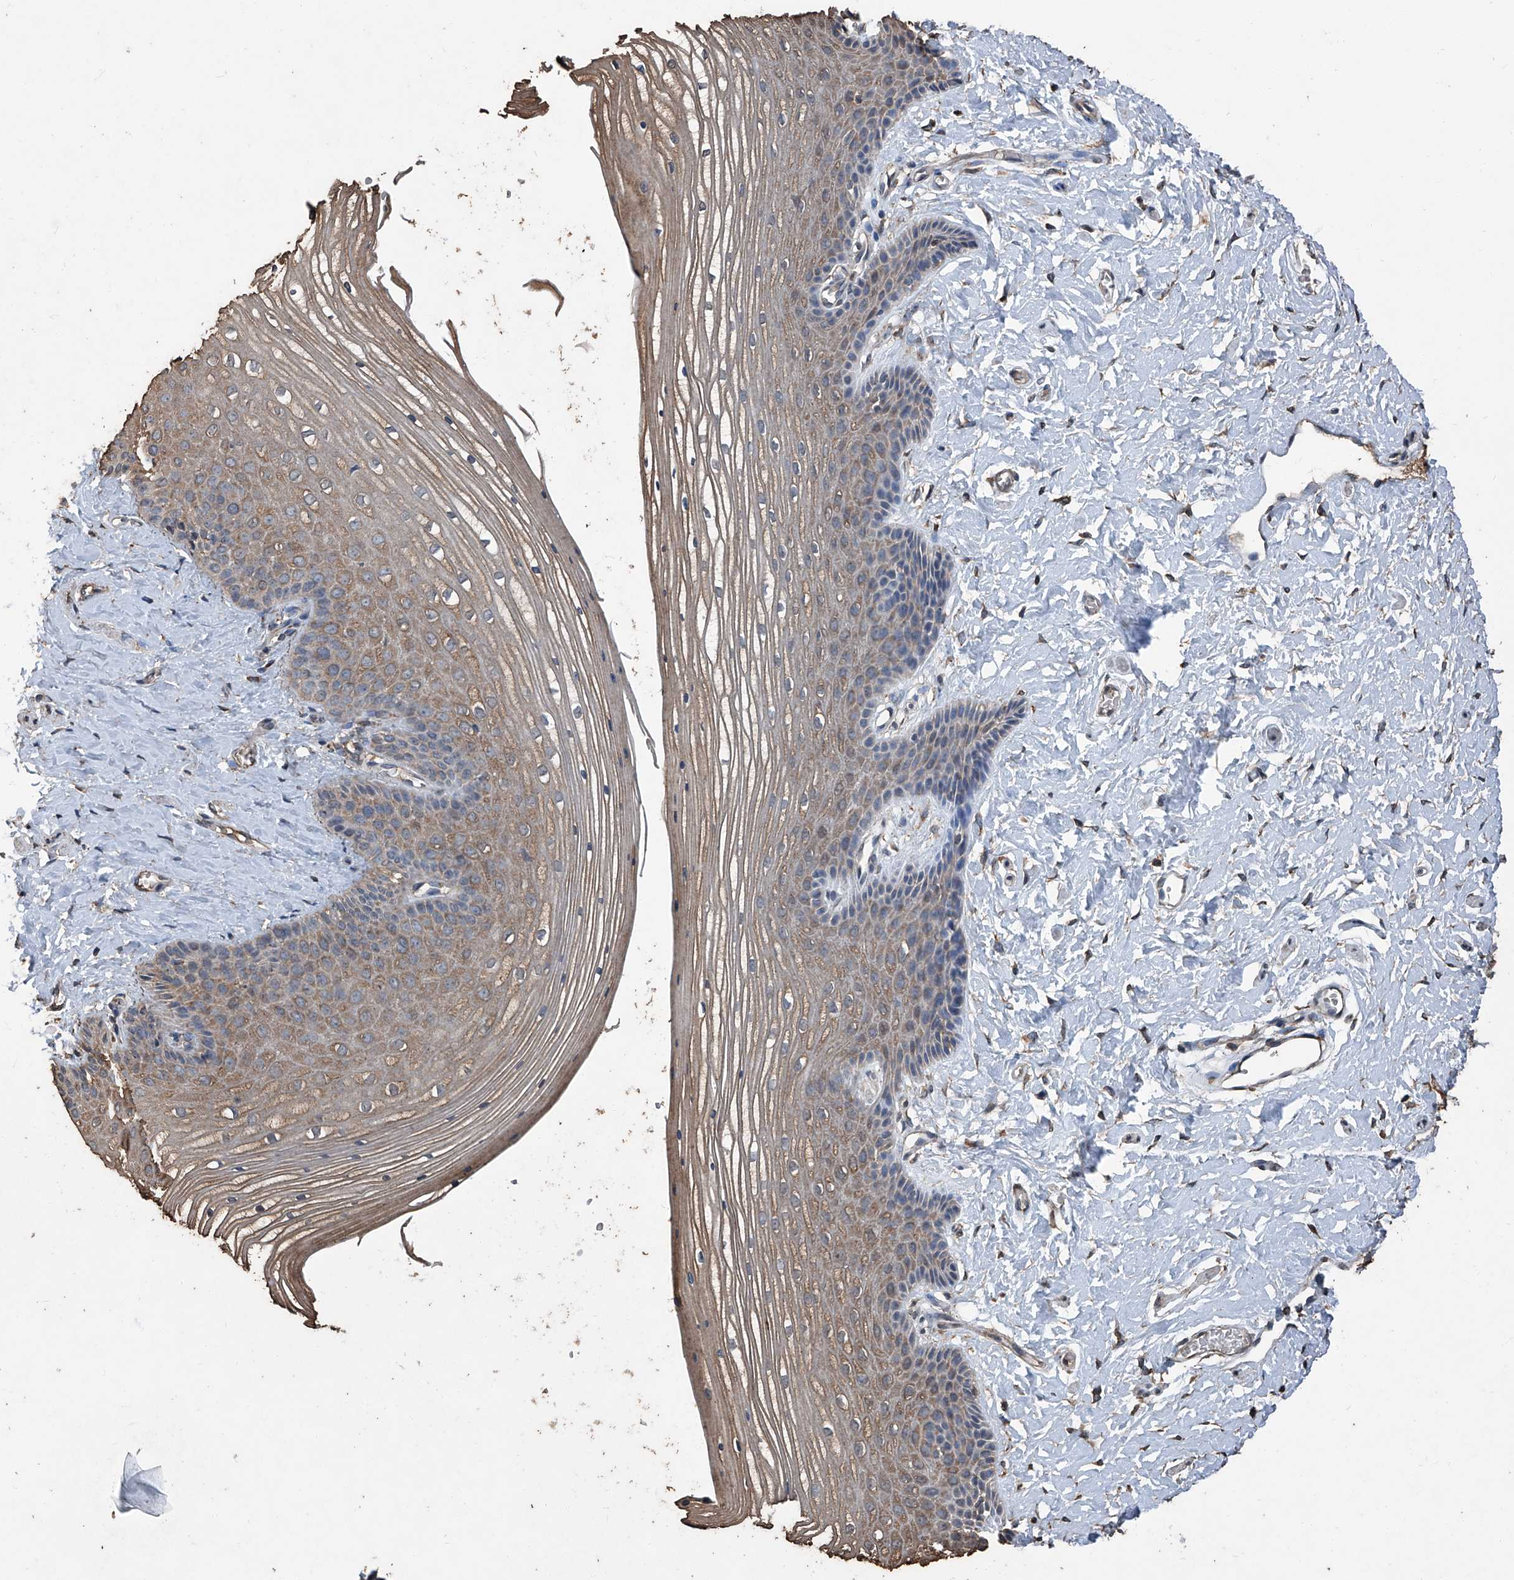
{"staining": {"intensity": "weak", "quantity": ">75%", "location": "cytoplasmic/membranous"}, "tissue": "vagina", "cell_type": "Squamous epithelial cells", "image_type": "normal", "snomed": [{"axis": "morphology", "description": "Normal tissue, NOS"}, {"axis": "topography", "description": "Vagina"}, {"axis": "topography", "description": "Cervix"}], "caption": "Benign vagina demonstrates weak cytoplasmic/membranous staining in approximately >75% of squamous epithelial cells.", "gene": "STARD7", "patient": {"sex": "female", "age": 40}}